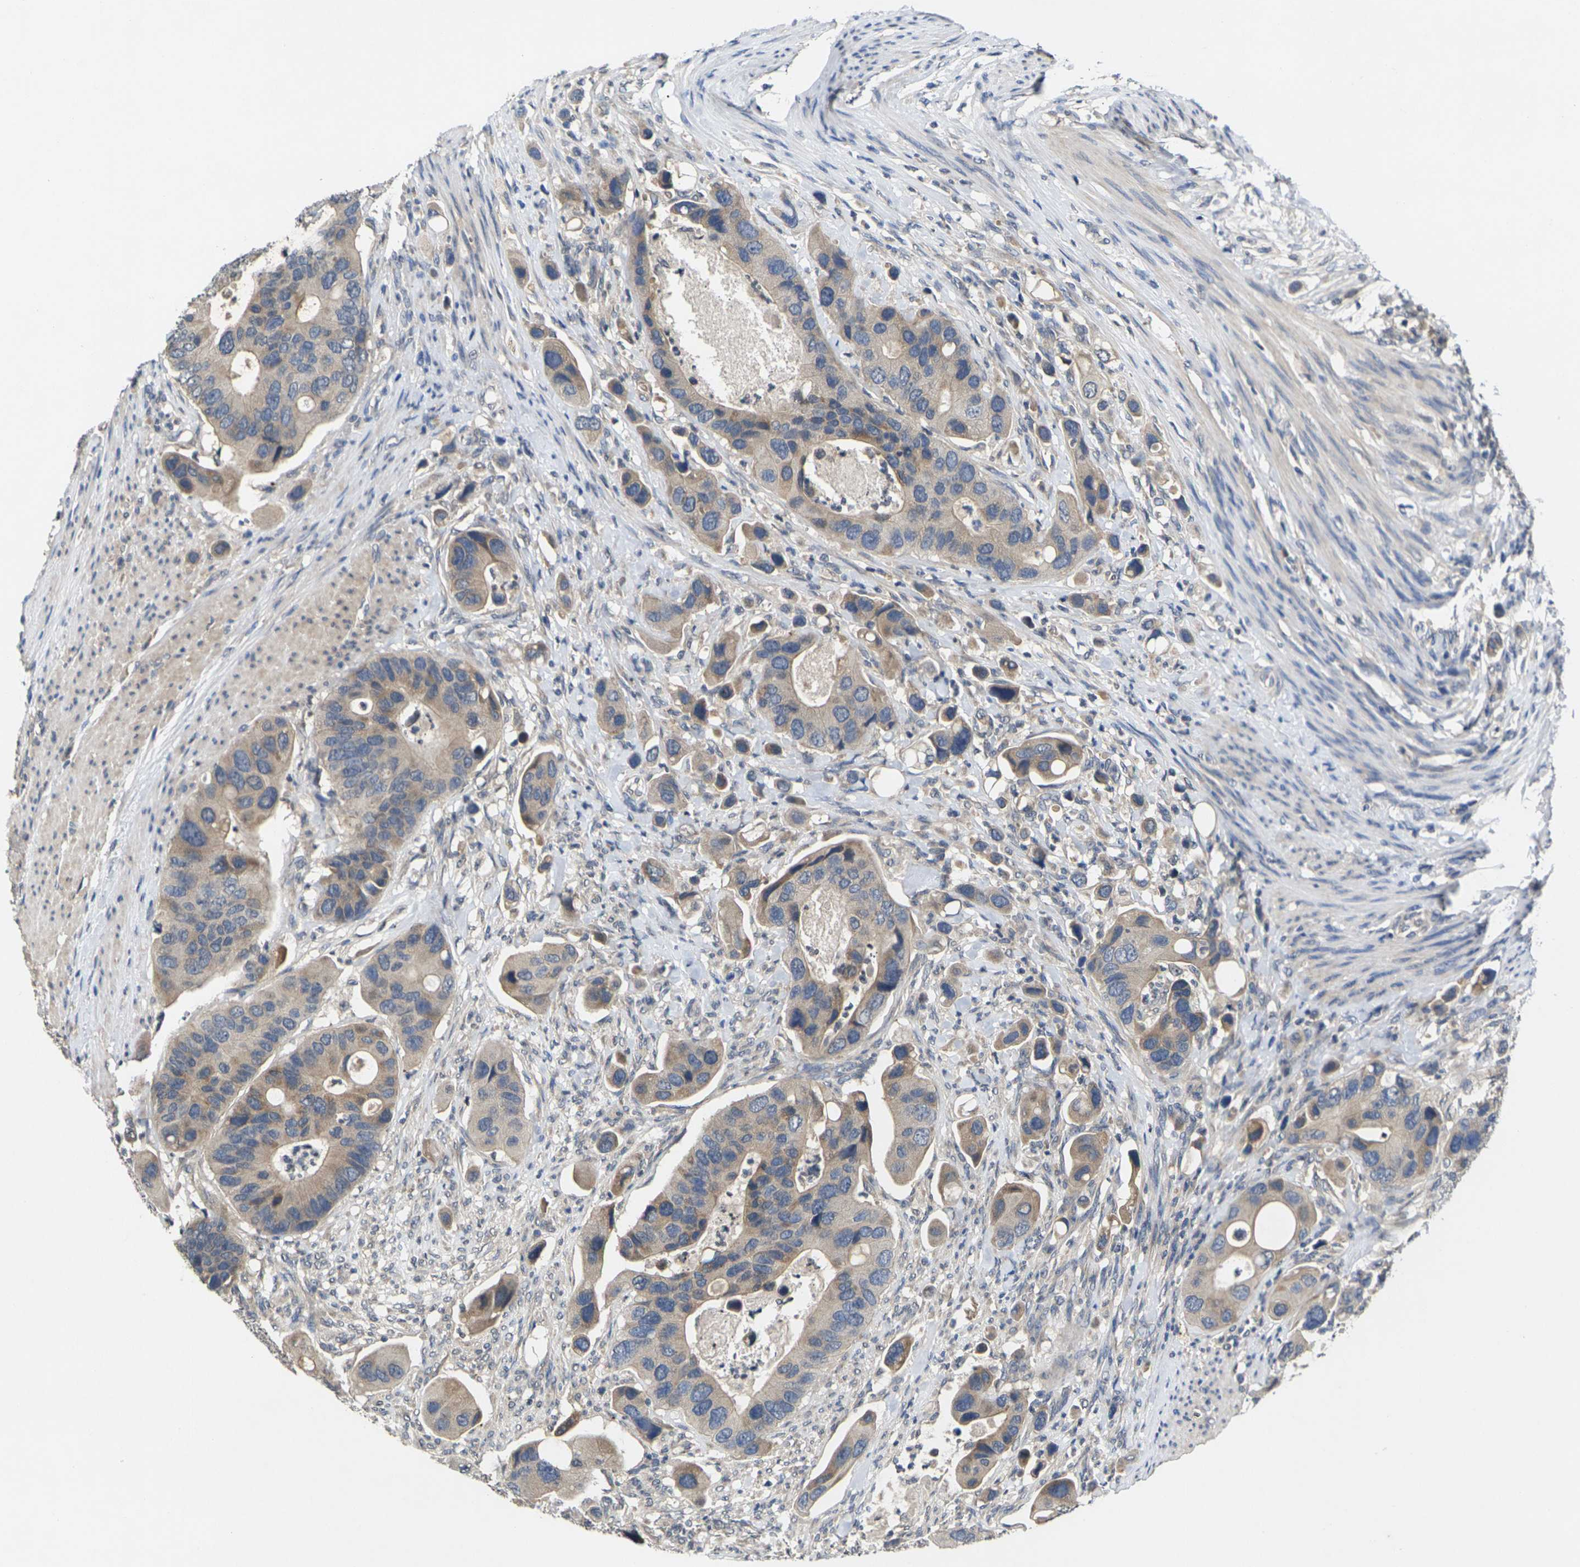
{"staining": {"intensity": "weak", "quantity": ">75%", "location": "cytoplasmic/membranous"}, "tissue": "colorectal cancer", "cell_type": "Tumor cells", "image_type": "cancer", "snomed": [{"axis": "morphology", "description": "Adenocarcinoma, NOS"}, {"axis": "topography", "description": "Rectum"}], "caption": "Protein staining by immunohistochemistry reveals weak cytoplasmic/membranous staining in approximately >75% of tumor cells in adenocarcinoma (colorectal).", "gene": "SLC2A2", "patient": {"sex": "female", "age": 57}}